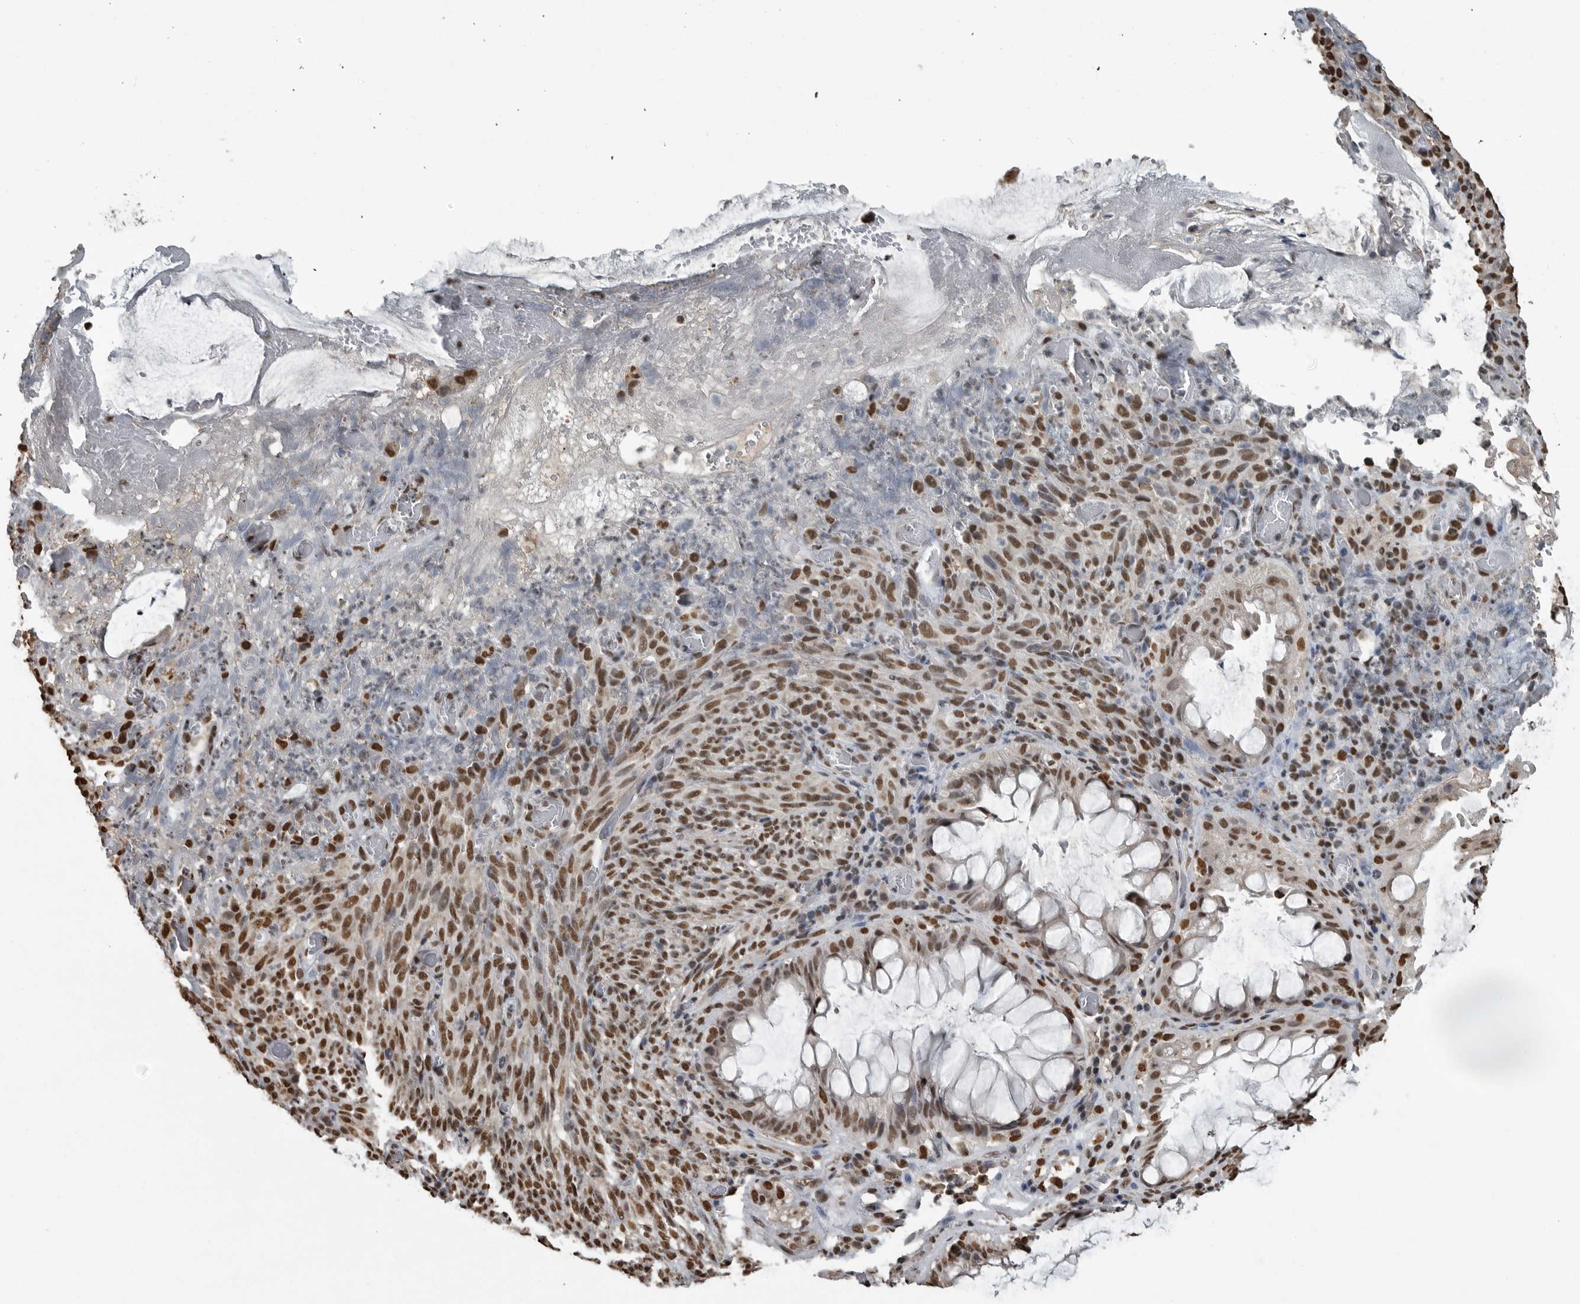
{"staining": {"intensity": "moderate", "quantity": ">75%", "location": "nuclear"}, "tissue": "melanoma", "cell_type": "Tumor cells", "image_type": "cancer", "snomed": [{"axis": "morphology", "description": "Malignant melanoma, NOS"}, {"axis": "topography", "description": "Rectum"}], "caption": "High-power microscopy captured an IHC photomicrograph of melanoma, revealing moderate nuclear staining in about >75% of tumor cells.", "gene": "TGS1", "patient": {"sex": "female", "age": 81}}